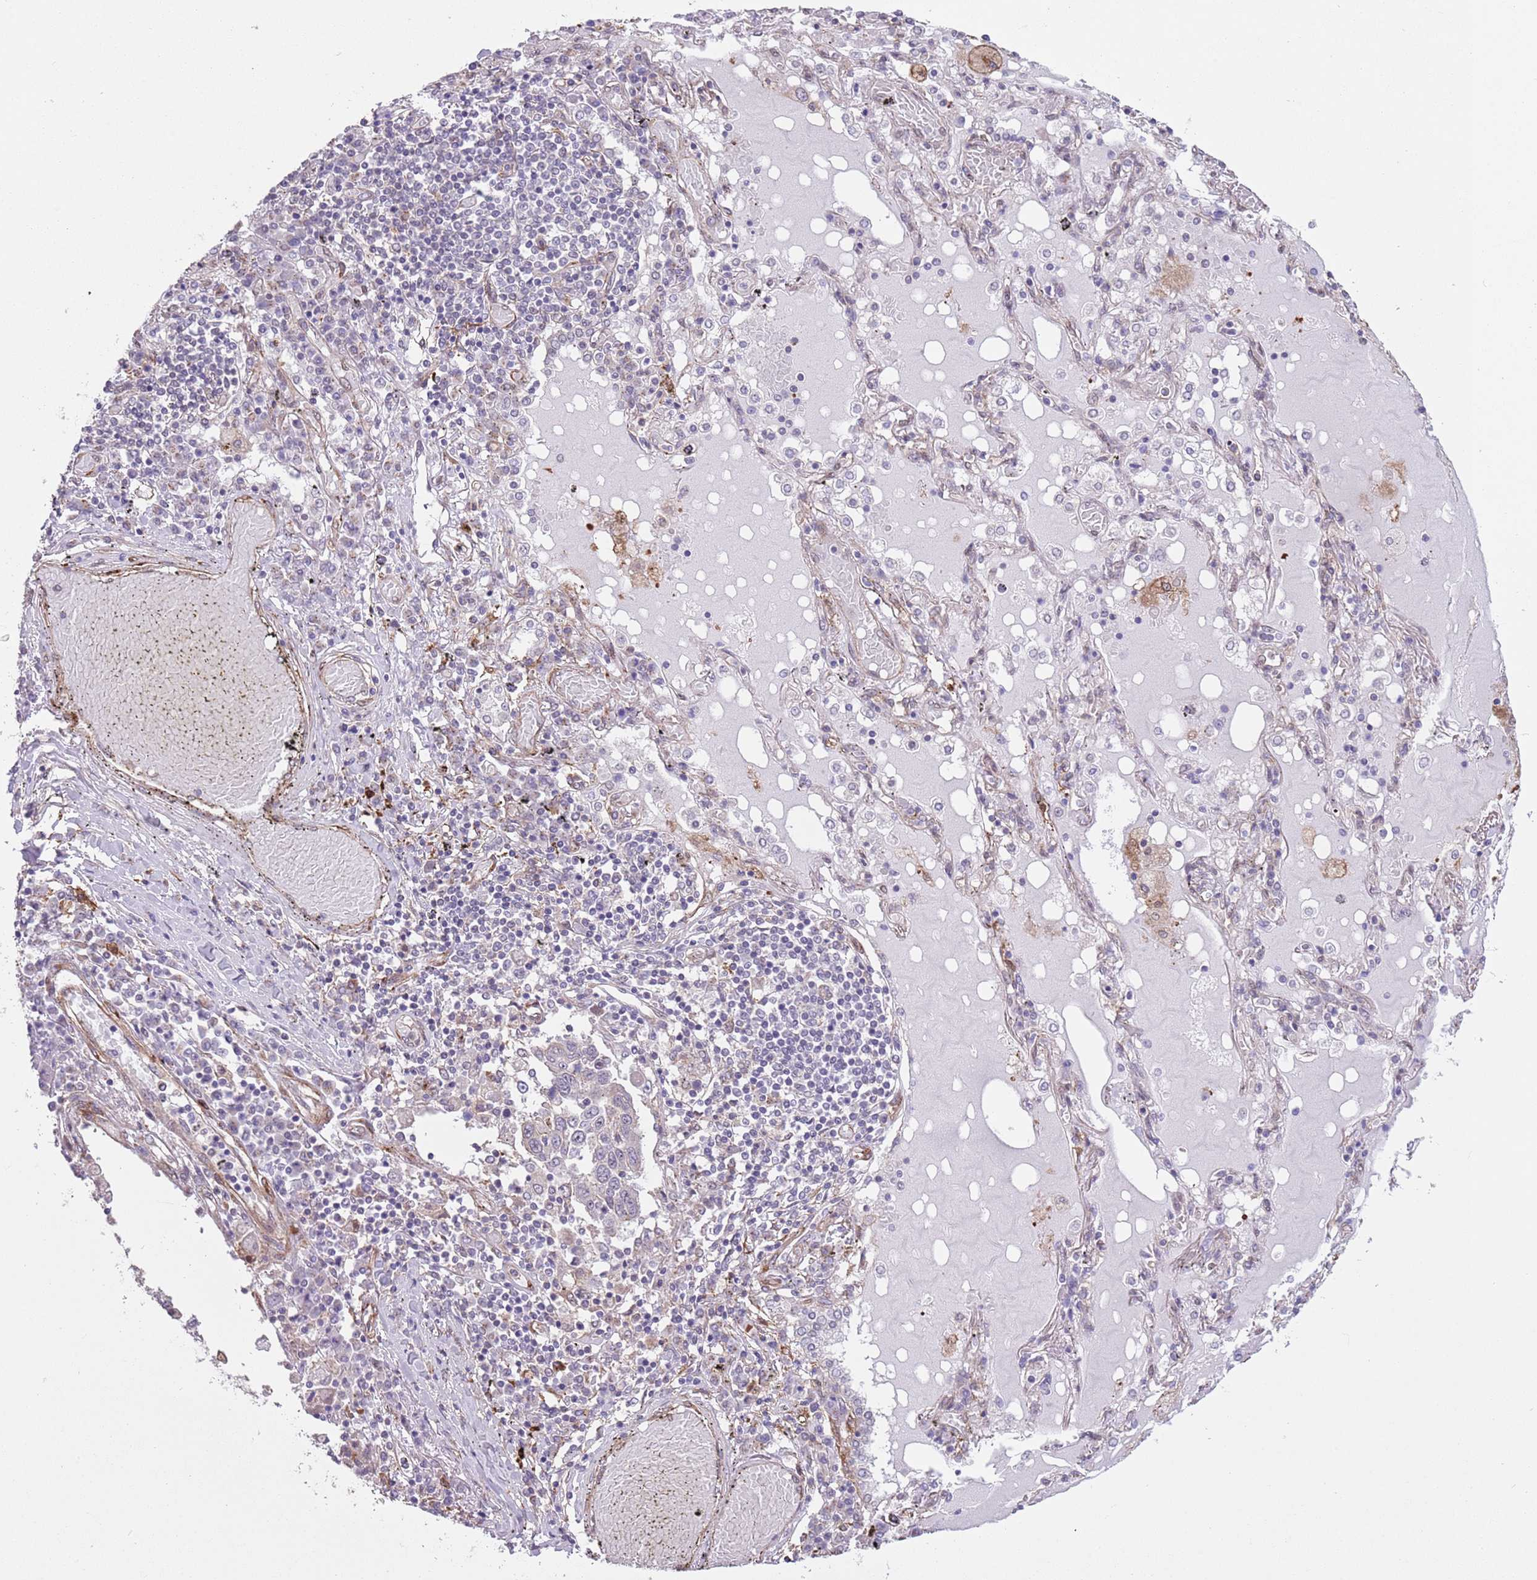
{"staining": {"intensity": "negative", "quantity": "none", "location": "none"}, "tissue": "lung cancer", "cell_type": "Tumor cells", "image_type": "cancer", "snomed": [{"axis": "morphology", "description": "Squamous cell carcinoma, NOS"}, {"axis": "topography", "description": "Lung"}], "caption": "This is an IHC photomicrograph of squamous cell carcinoma (lung). There is no staining in tumor cells.", "gene": "CREBZF", "patient": {"sex": "male", "age": 65}}